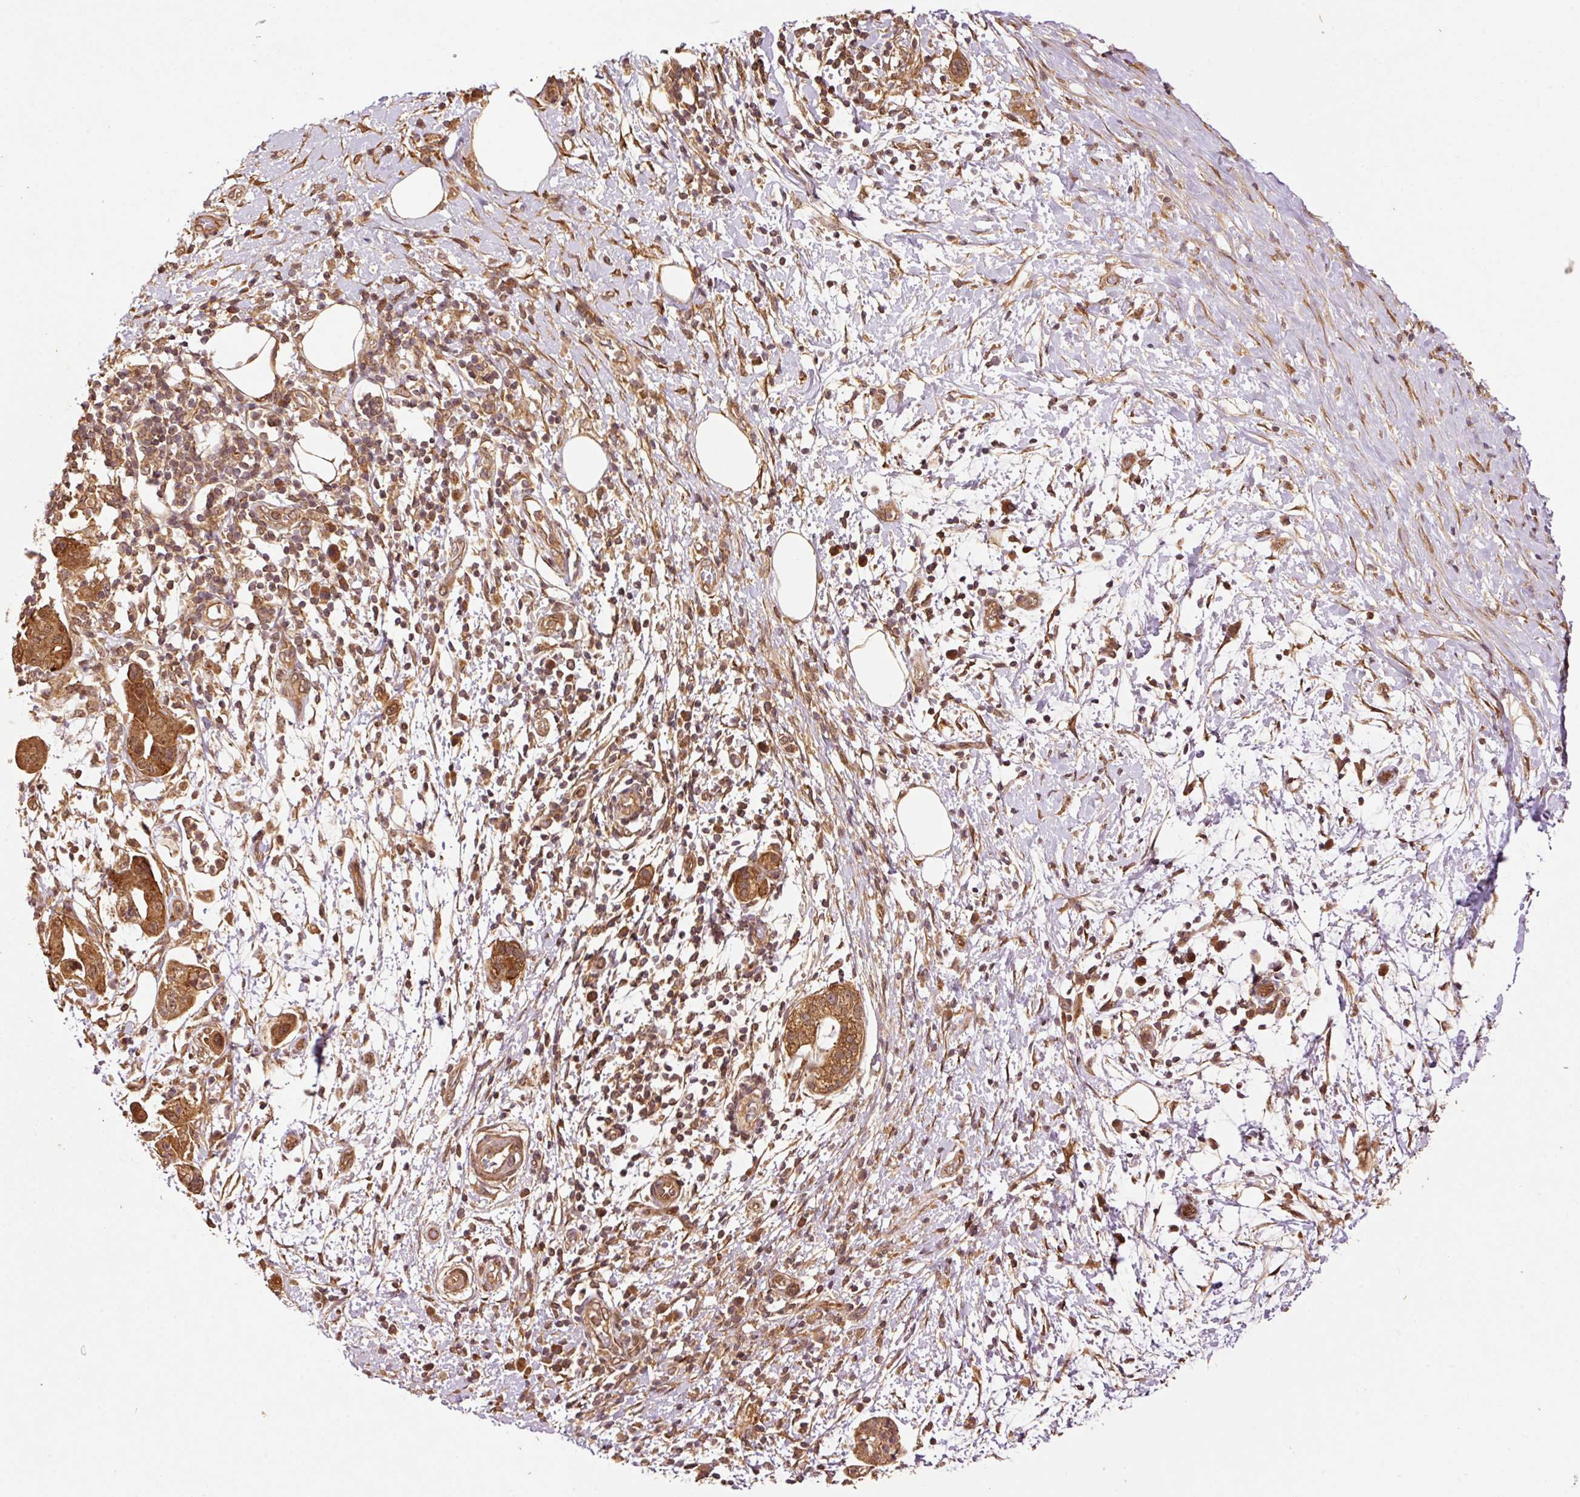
{"staining": {"intensity": "strong", "quantity": ">75%", "location": "cytoplasmic/membranous,nuclear"}, "tissue": "pancreatic cancer", "cell_type": "Tumor cells", "image_type": "cancer", "snomed": [{"axis": "morphology", "description": "Adenocarcinoma, NOS"}, {"axis": "topography", "description": "Pancreas"}], "caption": "Immunohistochemistry (DAB (3,3'-diaminobenzidine)) staining of pancreatic adenocarcinoma exhibits strong cytoplasmic/membranous and nuclear protein expression in about >75% of tumor cells.", "gene": "OXER1", "patient": {"sex": "female", "age": 73}}